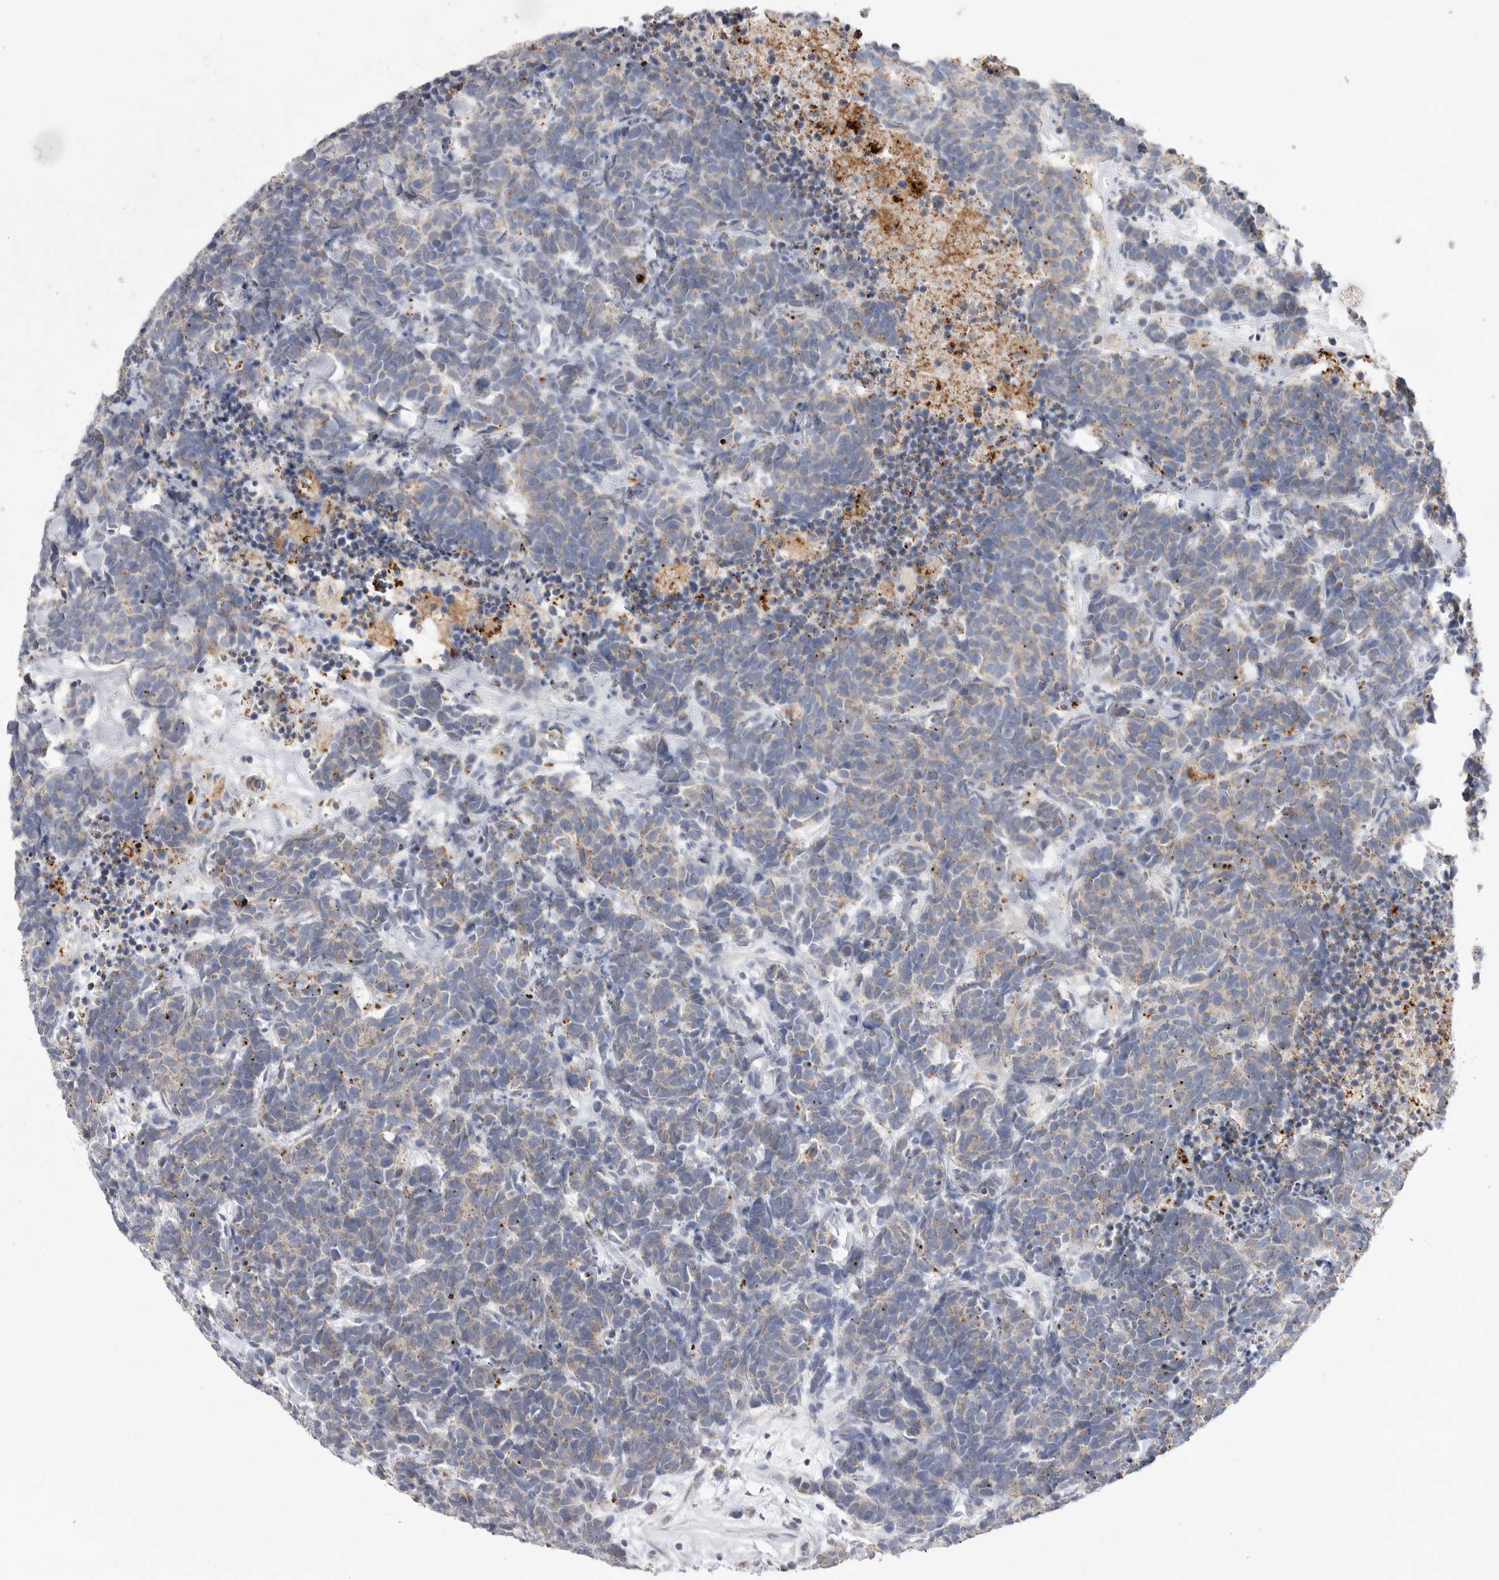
{"staining": {"intensity": "weak", "quantity": "<25%", "location": "cytoplasmic/membranous"}, "tissue": "carcinoid", "cell_type": "Tumor cells", "image_type": "cancer", "snomed": [{"axis": "morphology", "description": "Carcinoma, NOS"}, {"axis": "morphology", "description": "Carcinoid, malignant, NOS"}, {"axis": "topography", "description": "Urinary bladder"}], "caption": "A photomicrograph of carcinoid stained for a protein shows no brown staining in tumor cells. (Stains: DAB (3,3'-diaminobenzidine) IHC with hematoxylin counter stain, Microscopy: brightfield microscopy at high magnification).", "gene": "VDAC3", "patient": {"sex": "male", "age": 57}}